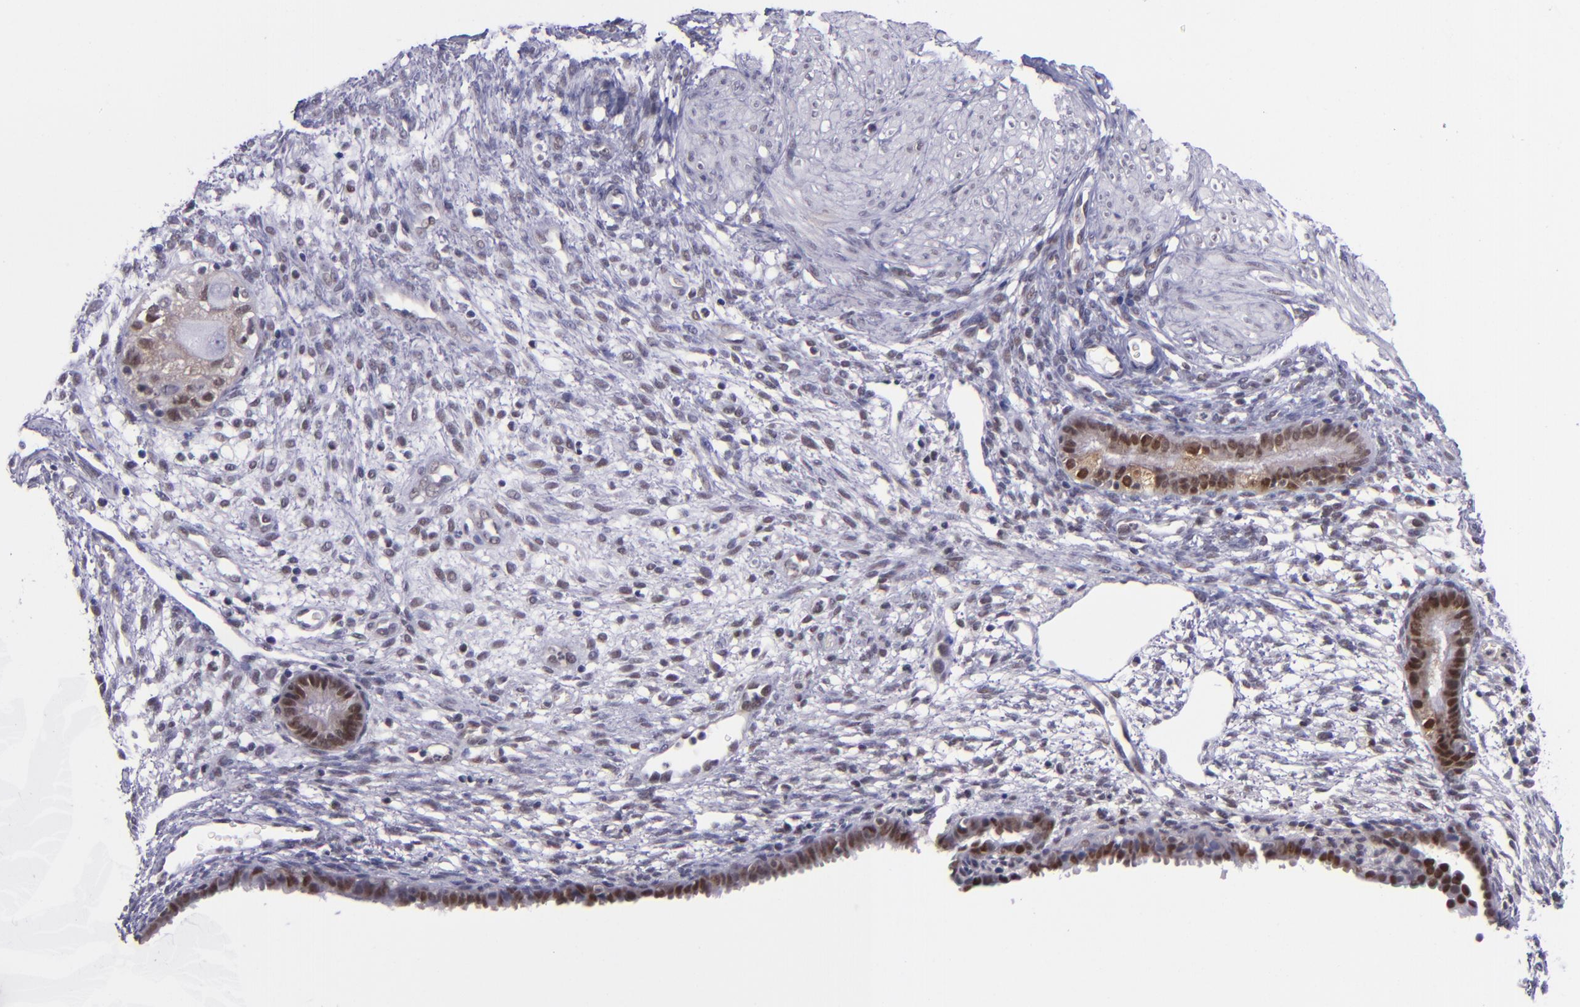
{"staining": {"intensity": "weak", "quantity": "25%-75%", "location": "nuclear"}, "tissue": "endometrium", "cell_type": "Cells in endometrial stroma", "image_type": "normal", "snomed": [{"axis": "morphology", "description": "Normal tissue, NOS"}, {"axis": "topography", "description": "Endometrium"}], "caption": "Protein staining by immunohistochemistry reveals weak nuclear staining in approximately 25%-75% of cells in endometrial stroma in benign endometrium.", "gene": "BAG1", "patient": {"sex": "female", "age": 72}}